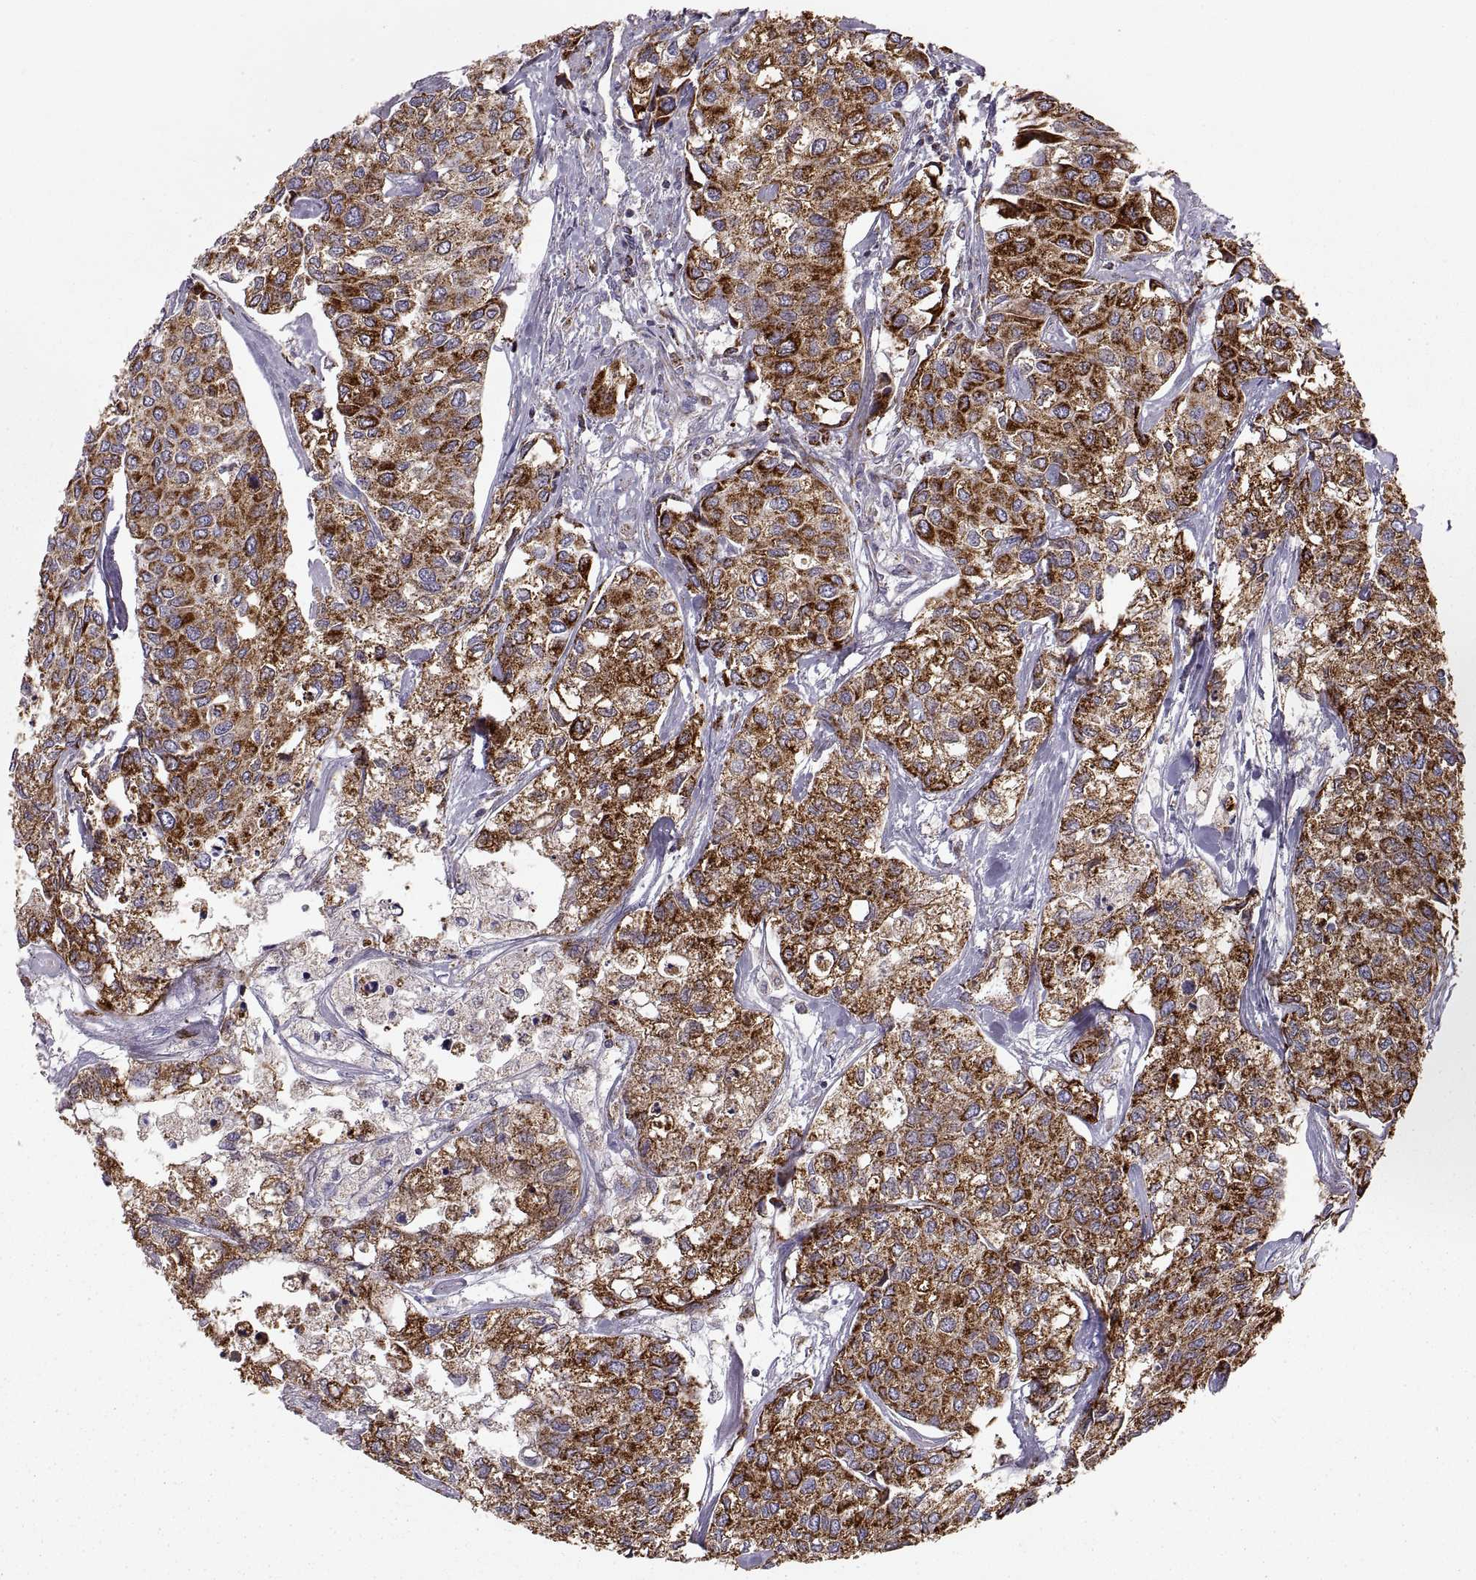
{"staining": {"intensity": "strong", "quantity": ">75%", "location": "cytoplasmic/membranous"}, "tissue": "urothelial cancer", "cell_type": "Tumor cells", "image_type": "cancer", "snomed": [{"axis": "morphology", "description": "Urothelial carcinoma, High grade"}, {"axis": "topography", "description": "Urinary bladder"}], "caption": "Urothelial cancer stained with a protein marker displays strong staining in tumor cells.", "gene": "ARSD", "patient": {"sex": "male", "age": 73}}